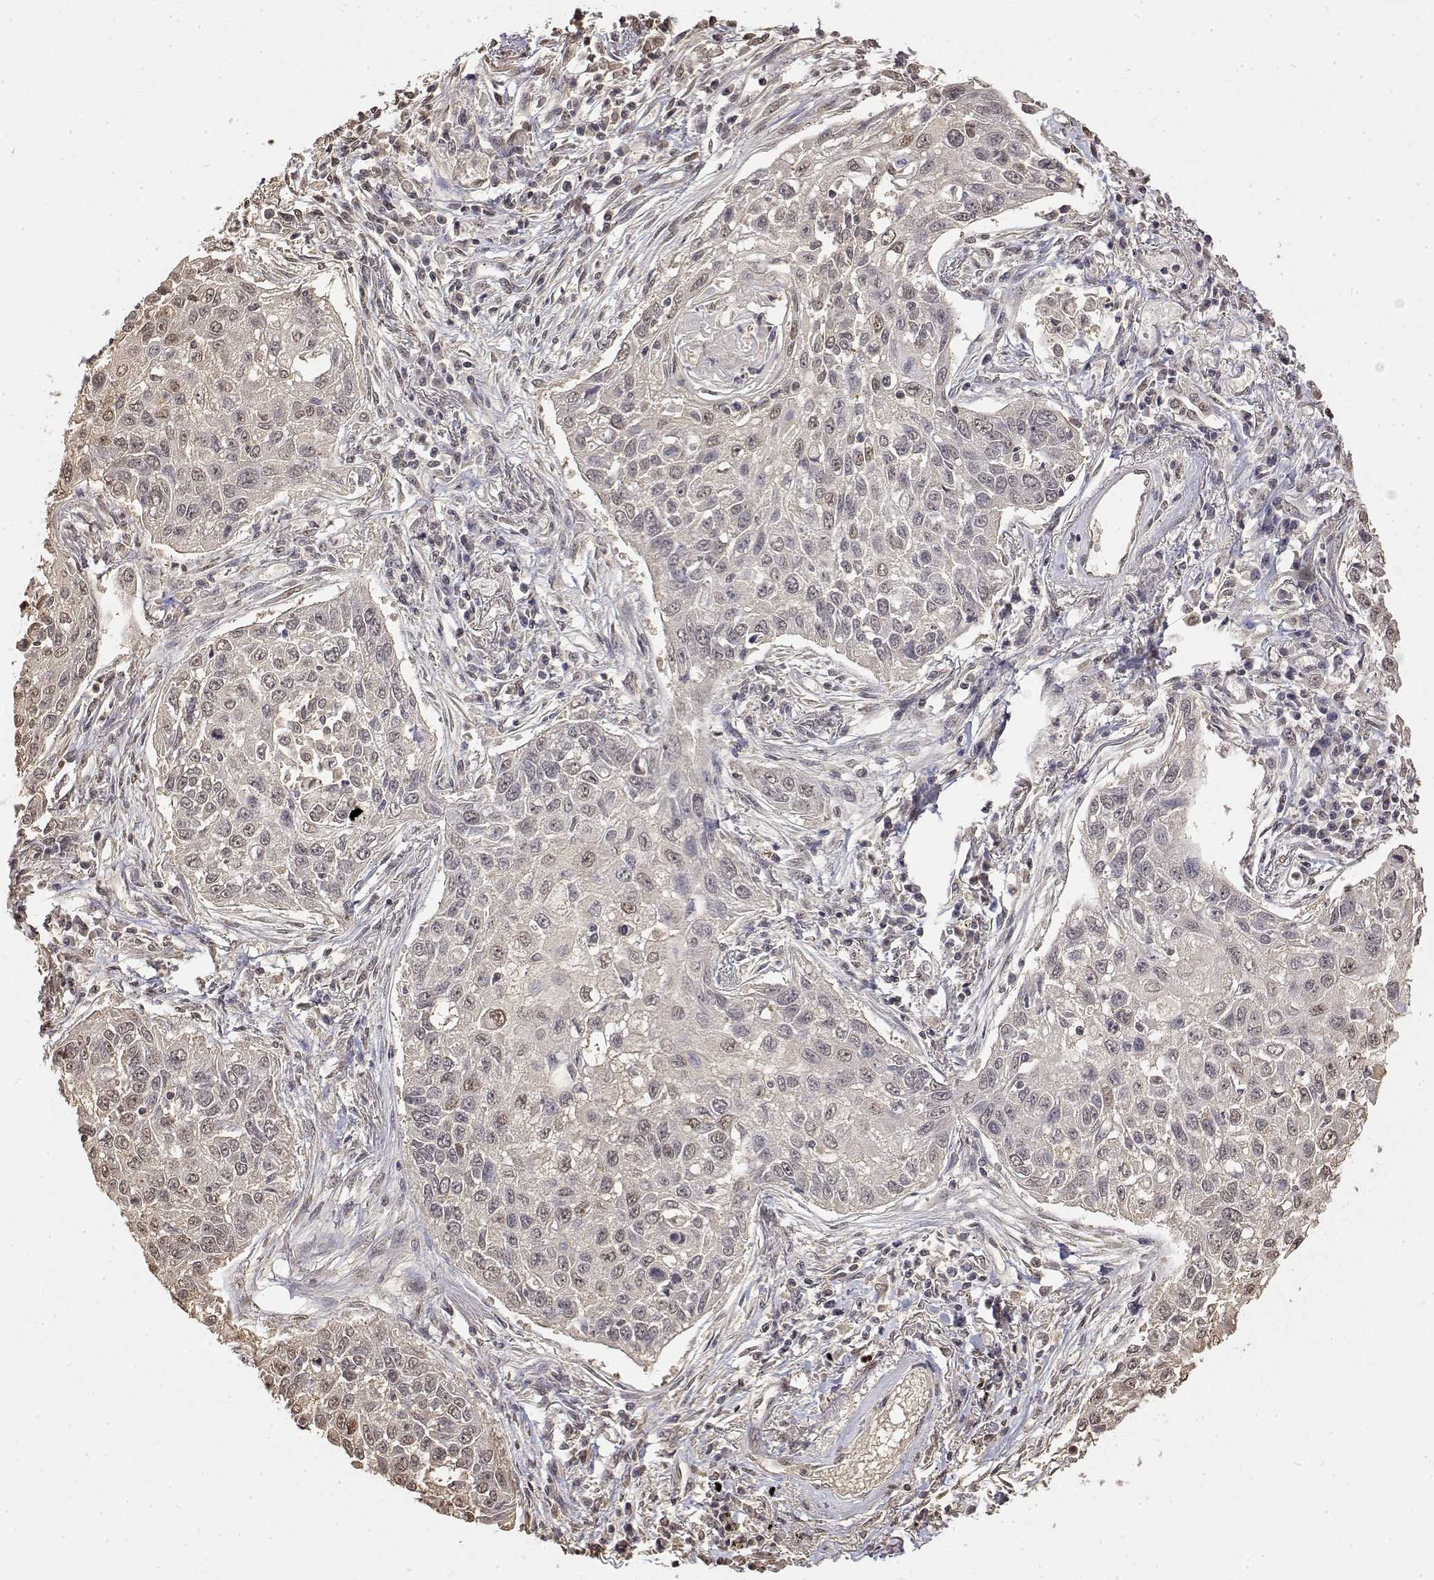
{"staining": {"intensity": "moderate", "quantity": "<25%", "location": "nuclear"}, "tissue": "lung cancer", "cell_type": "Tumor cells", "image_type": "cancer", "snomed": [{"axis": "morphology", "description": "Squamous cell carcinoma, NOS"}, {"axis": "topography", "description": "Lung"}], "caption": "Tumor cells reveal moderate nuclear staining in about <25% of cells in lung cancer (squamous cell carcinoma).", "gene": "TPI1", "patient": {"sex": "male", "age": 75}}